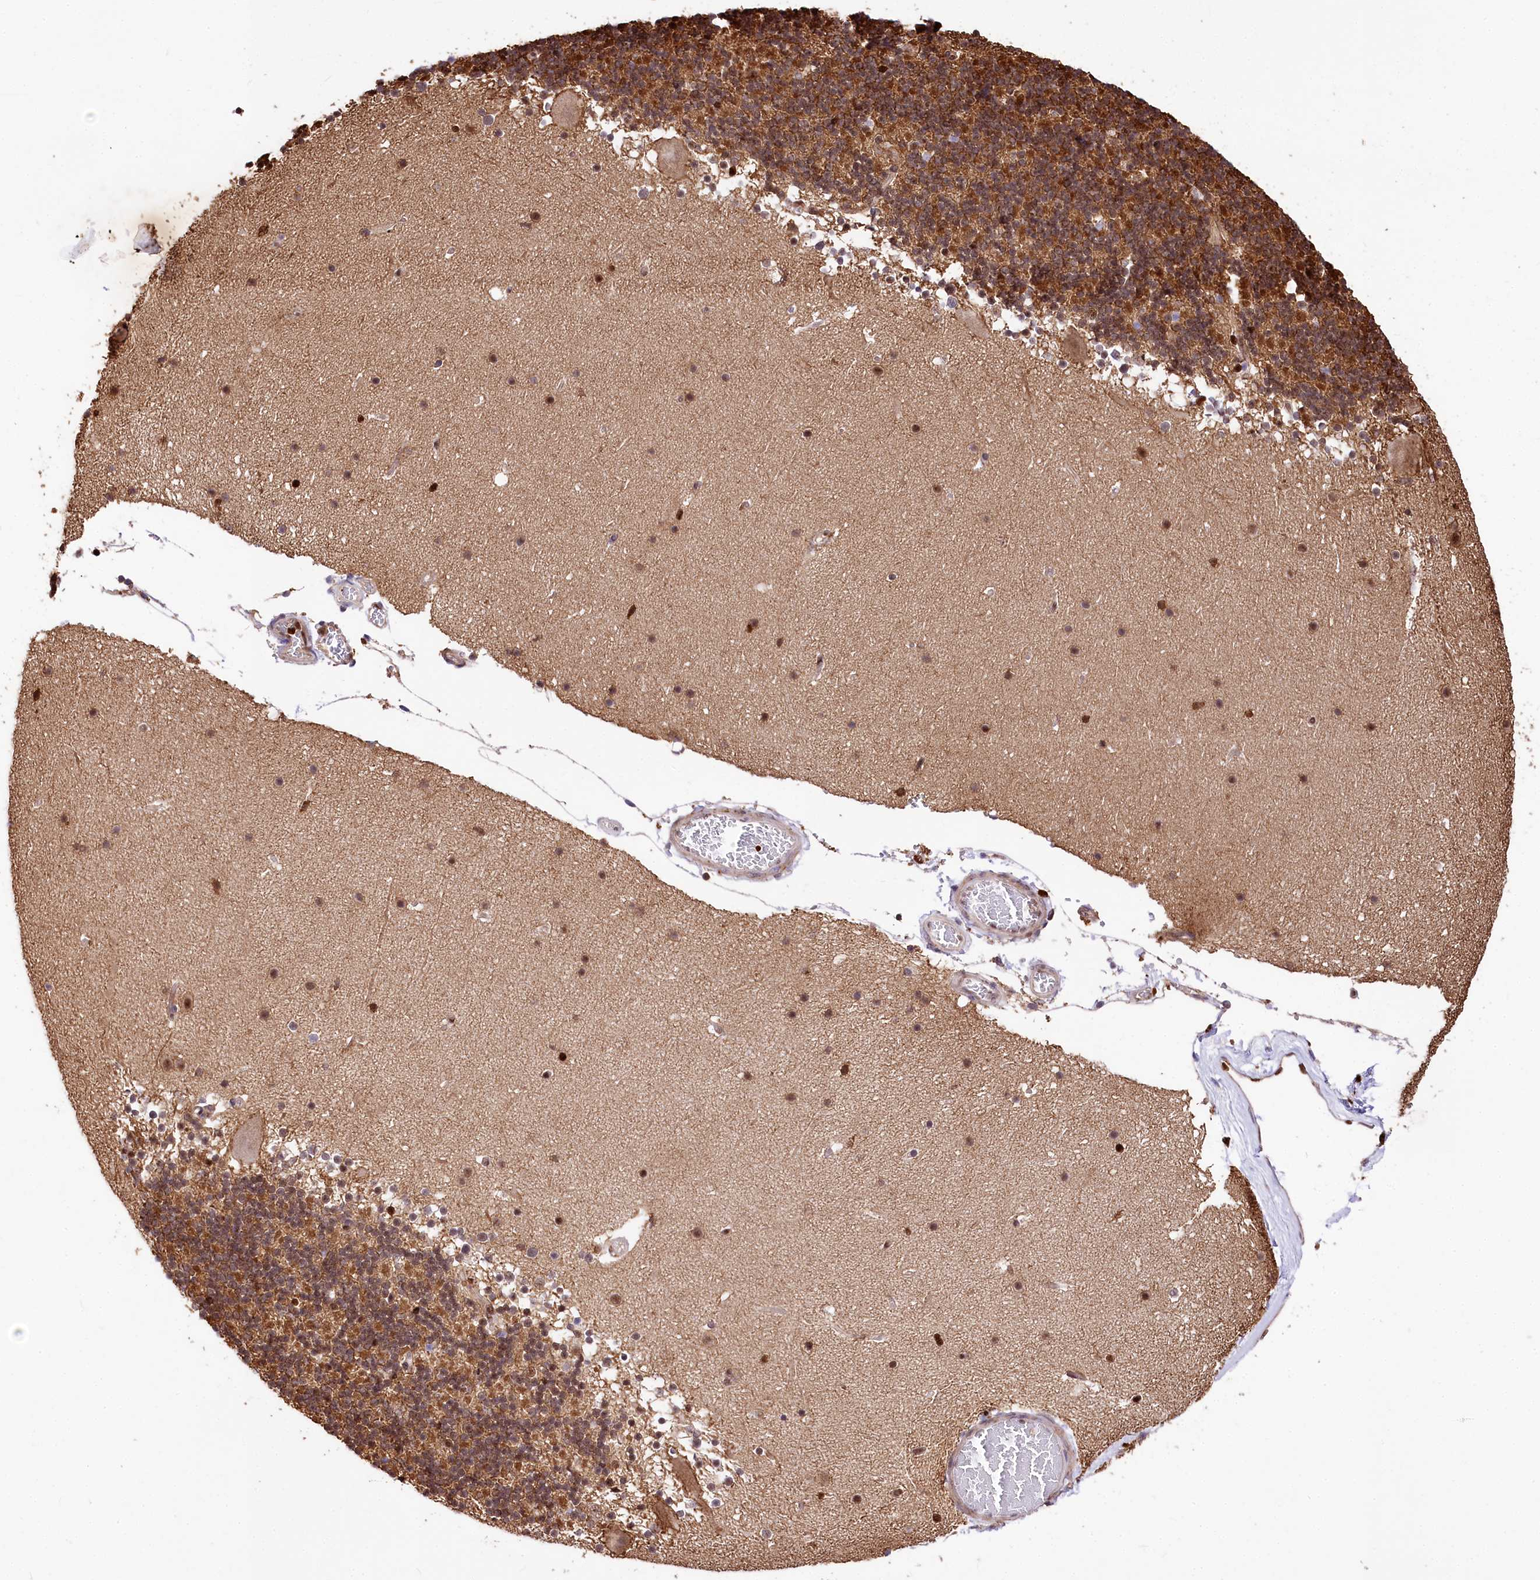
{"staining": {"intensity": "moderate", "quantity": "25%-75%", "location": "cytoplasmic/membranous"}, "tissue": "cerebellum", "cell_type": "Cells in granular layer", "image_type": "normal", "snomed": [{"axis": "morphology", "description": "Normal tissue, NOS"}, {"axis": "topography", "description": "Cerebellum"}], "caption": "Immunohistochemistry (IHC) photomicrograph of normal cerebellum: human cerebellum stained using IHC shows medium levels of moderate protein expression localized specifically in the cytoplasmic/membranous of cells in granular layer, appearing as a cytoplasmic/membranous brown color.", "gene": "FIGN", "patient": {"sex": "male", "age": 57}}